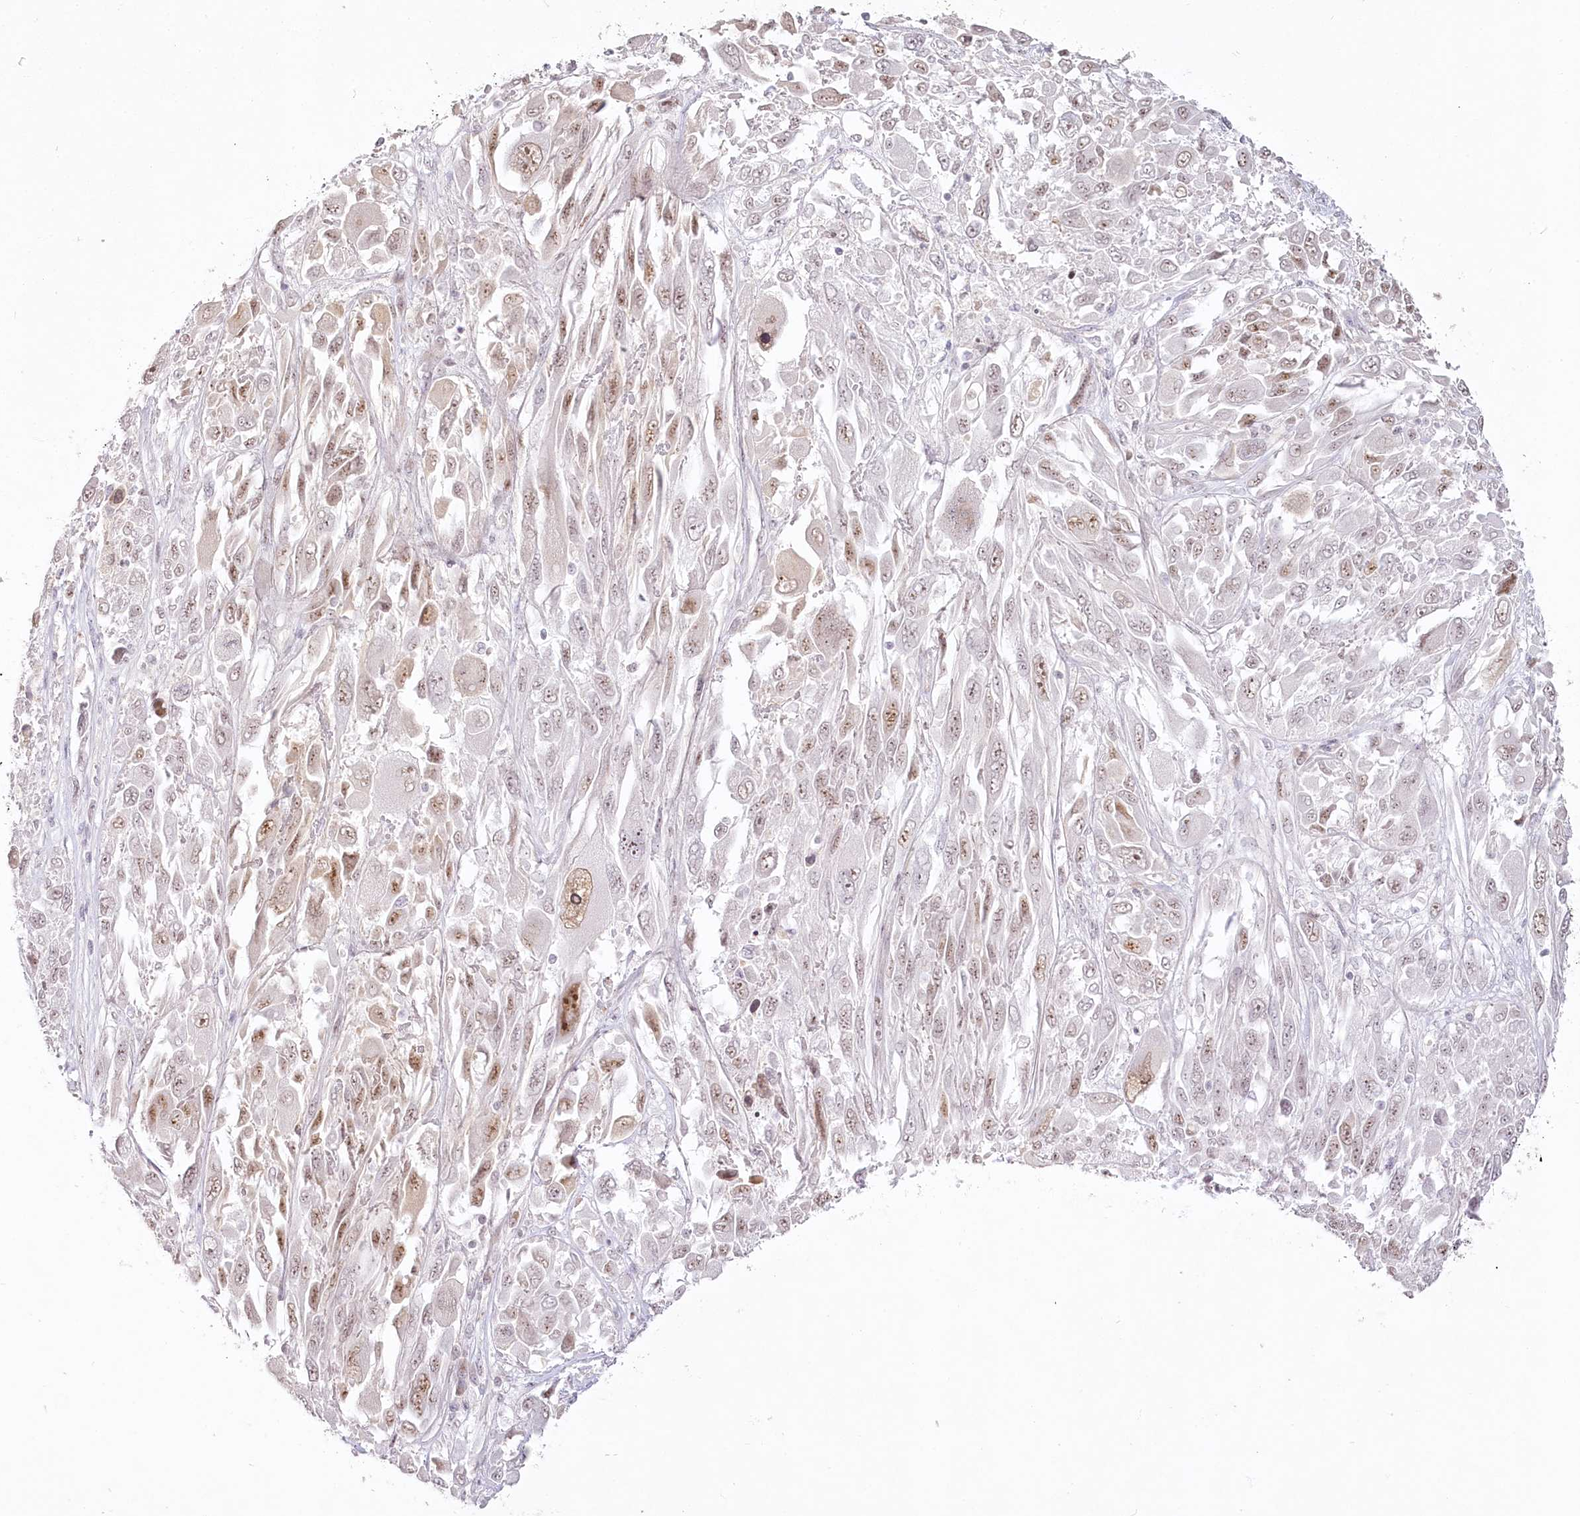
{"staining": {"intensity": "weak", "quantity": "25%-75%", "location": "nuclear"}, "tissue": "melanoma", "cell_type": "Tumor cells", "image_type": "cancer", "snomed": [{"axis": "morphology", "description": "Malignant melanoma, NOS"}, {"axis": "topography", "description": "Skin"}], "caption": "Weak nuclear protein expression is present in about 25%-75% of tumor cells in melanoma.", "gene": "EXOSC7", "patient": {"sex": "female", "age": 91}}